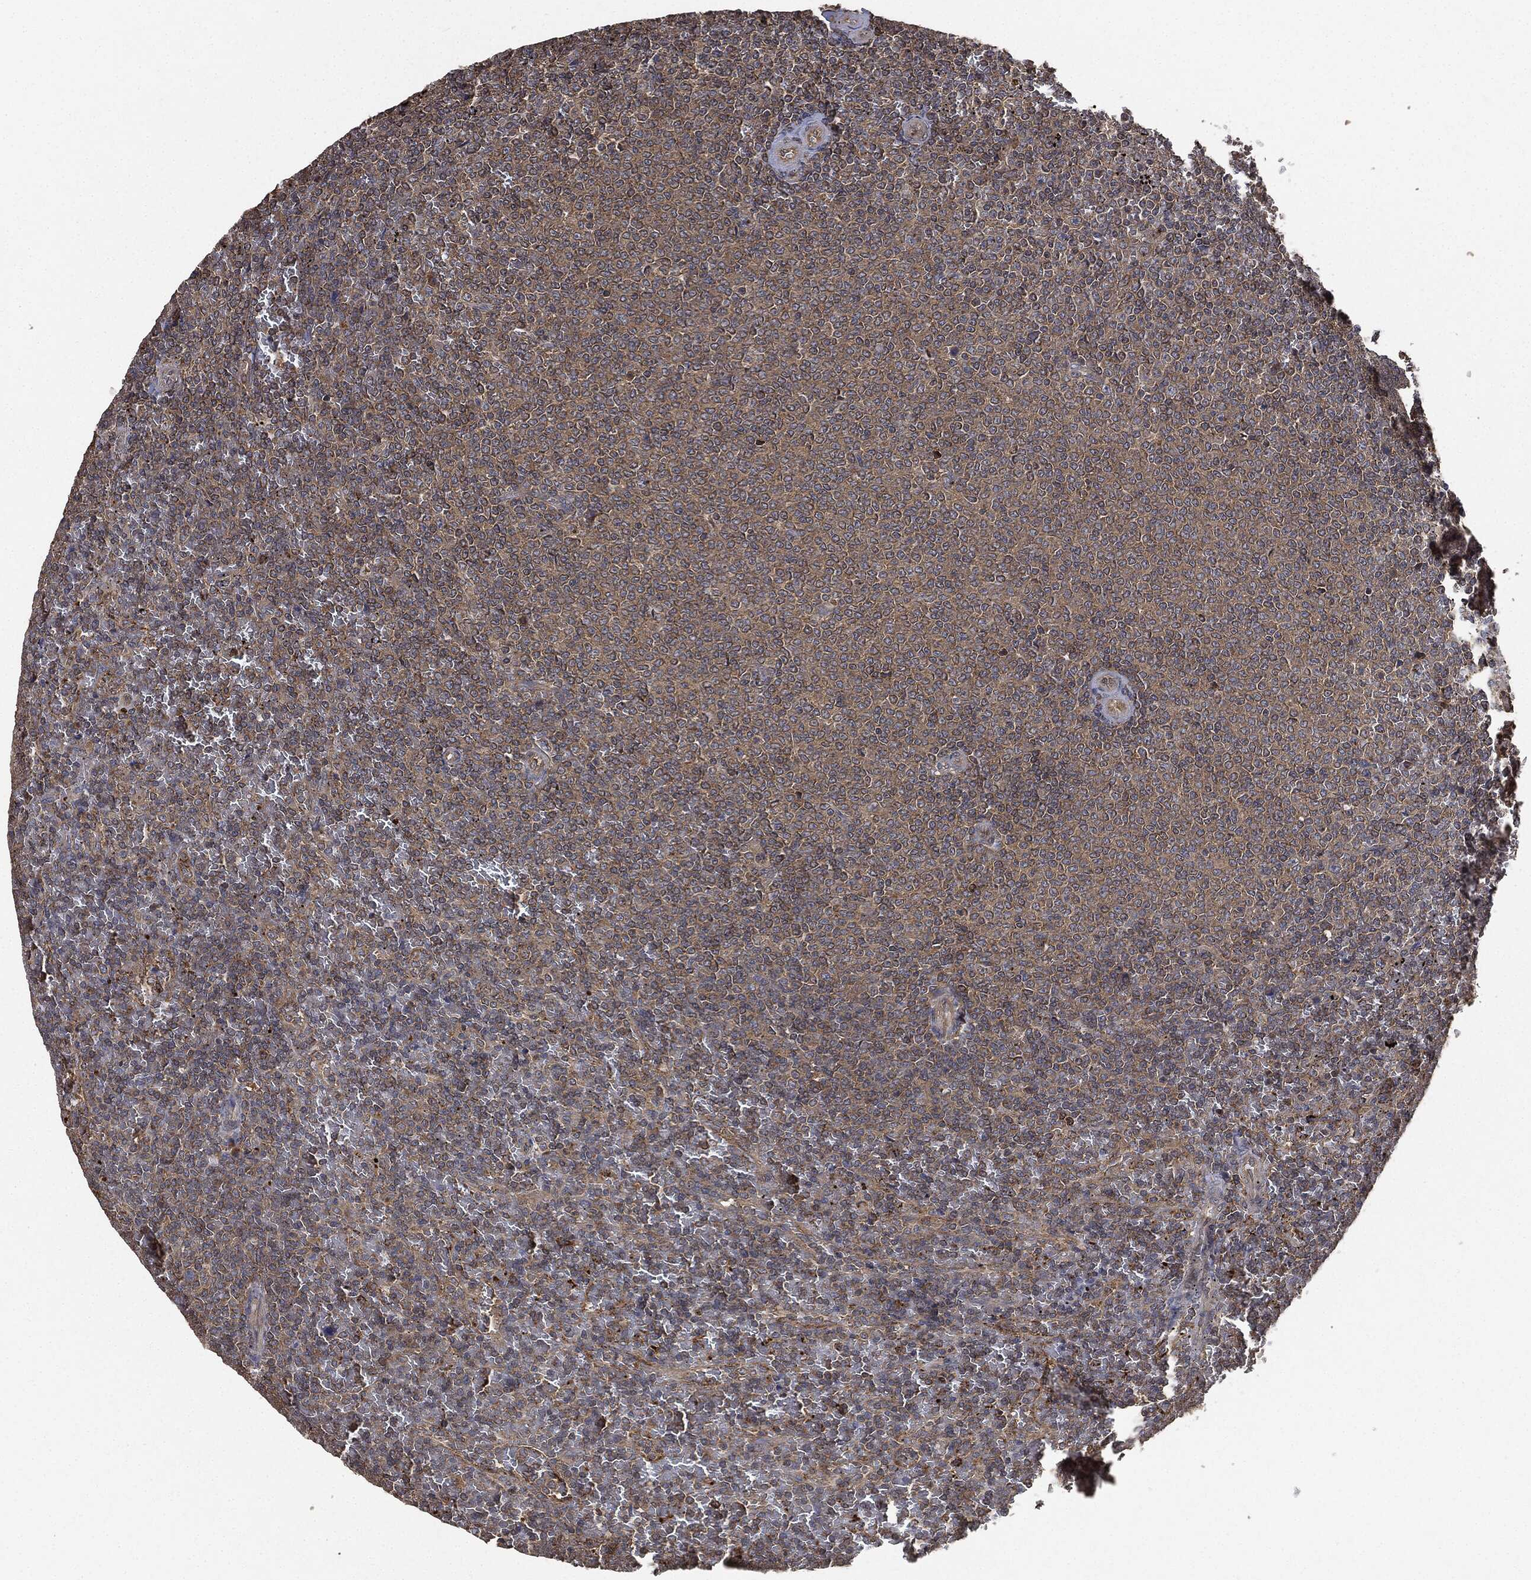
{"staining": {"intensity": "weak", "quantity": "25%-75%", "location": "cytoplasmic/membranous"}, "tissue": "lymphoma", "cell_type": "Tumor cells", "image_type": "cancer", "snomed": [{"axis": "morphology", "description": "Malignant lymphoma, non-Hodgkin's type, Low grade"}, {"axis": "topography", "description": "Spleen"}], "caption": "This photomicrograph demonstrates lymphoma stained with IHC to label a protein in brown. The cytoplasmic/membranous of tumor cells show weak positivity for the protein. Nuclei are counter-stained blue.", "gene": "BRAF", "patient": {"sex": "female", "age": 77}}